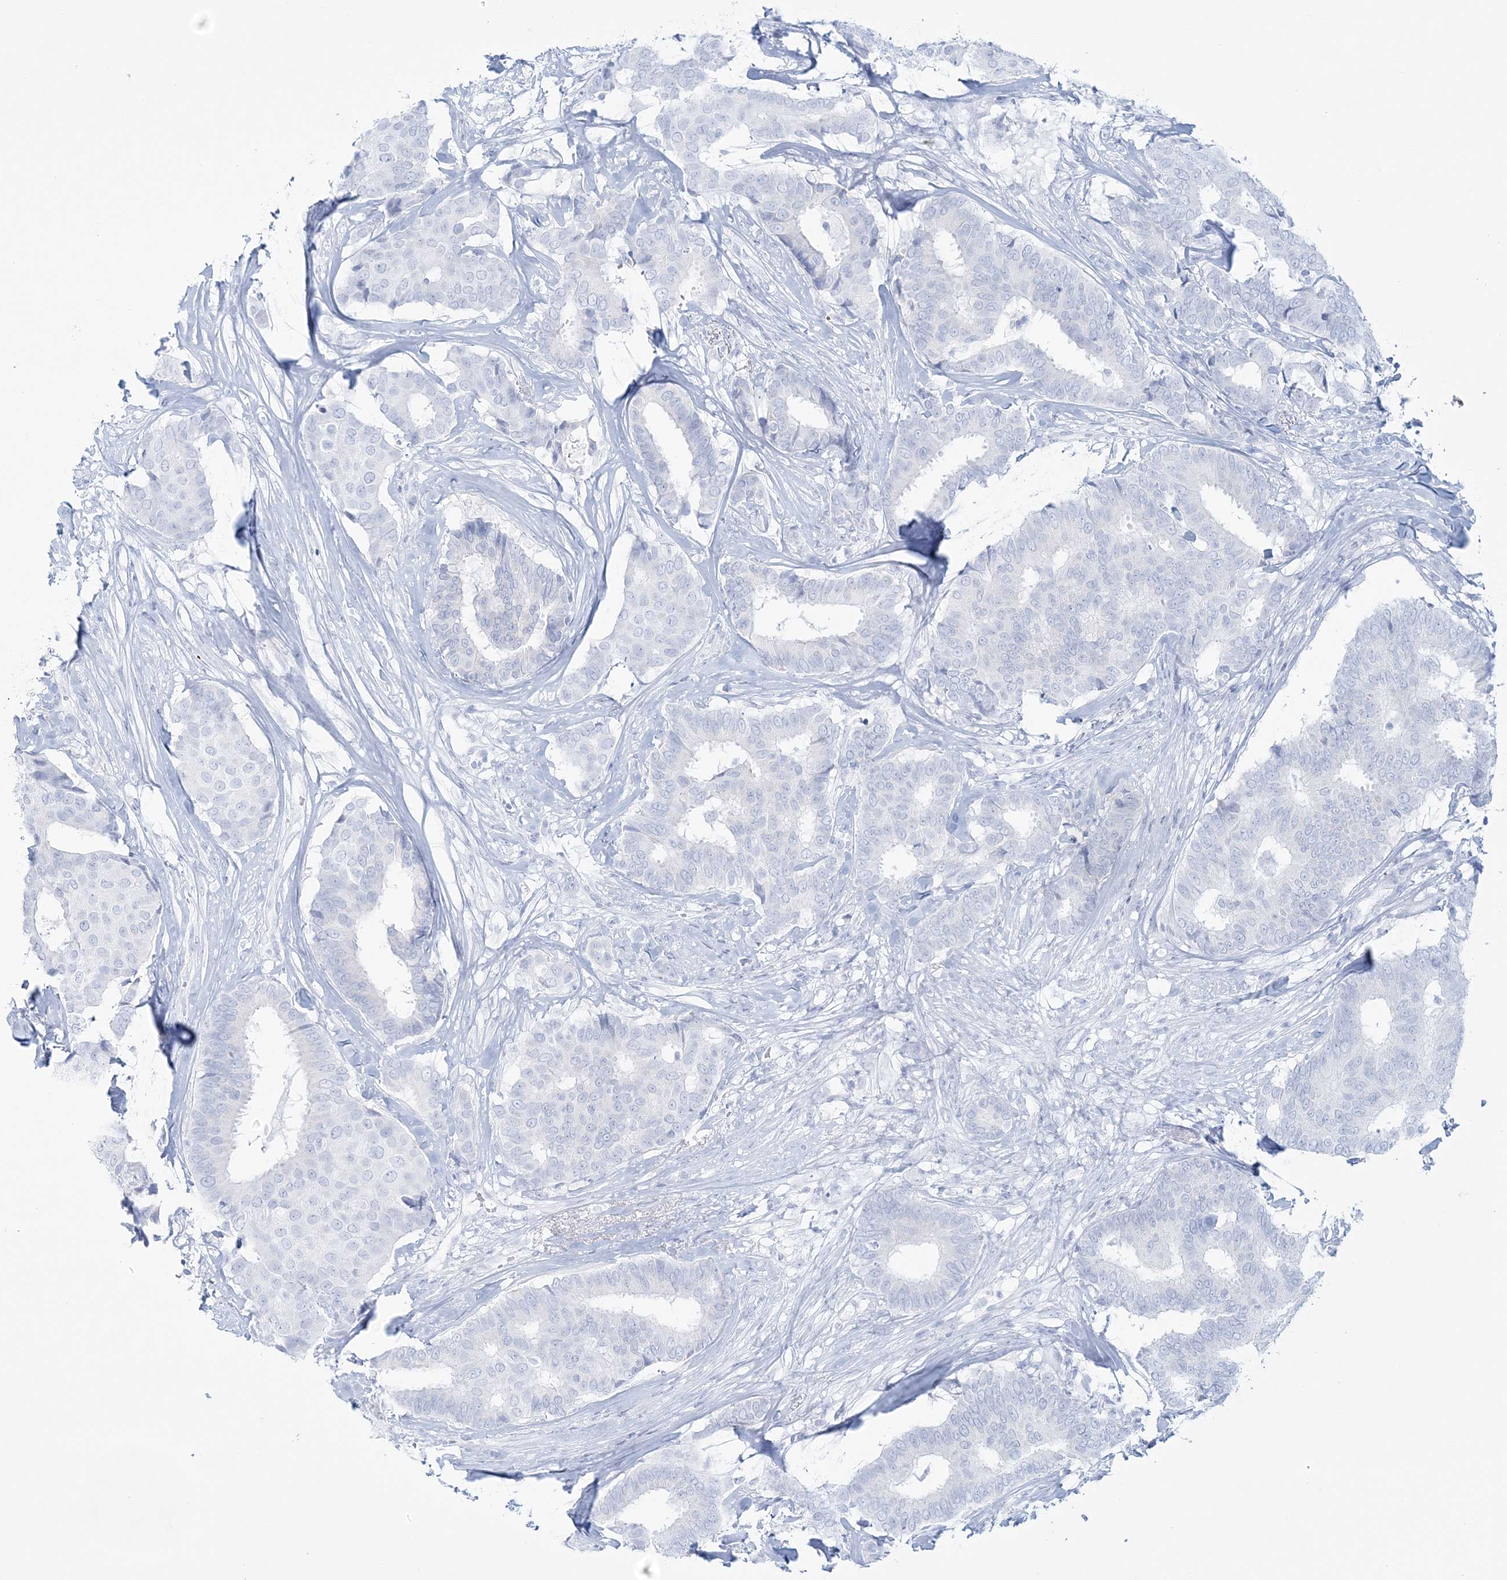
{"staining": {"intensity": "negative", "quantity": "none", "location": "none"}, "tissue": "breast cancer", "cell_type": "Tumor cells", "image_type": "cancer", "snomed": [{"axis": "morphology", "description": "Duct carcinoma"}, {"axis": "topography", "description": "Breast"}], "caption": "Tumor cells are negative for protein expression in human intraductal carcinoma (breast).", "gene": "ADGB", "patient": {"sex": "female", "age": 75}}